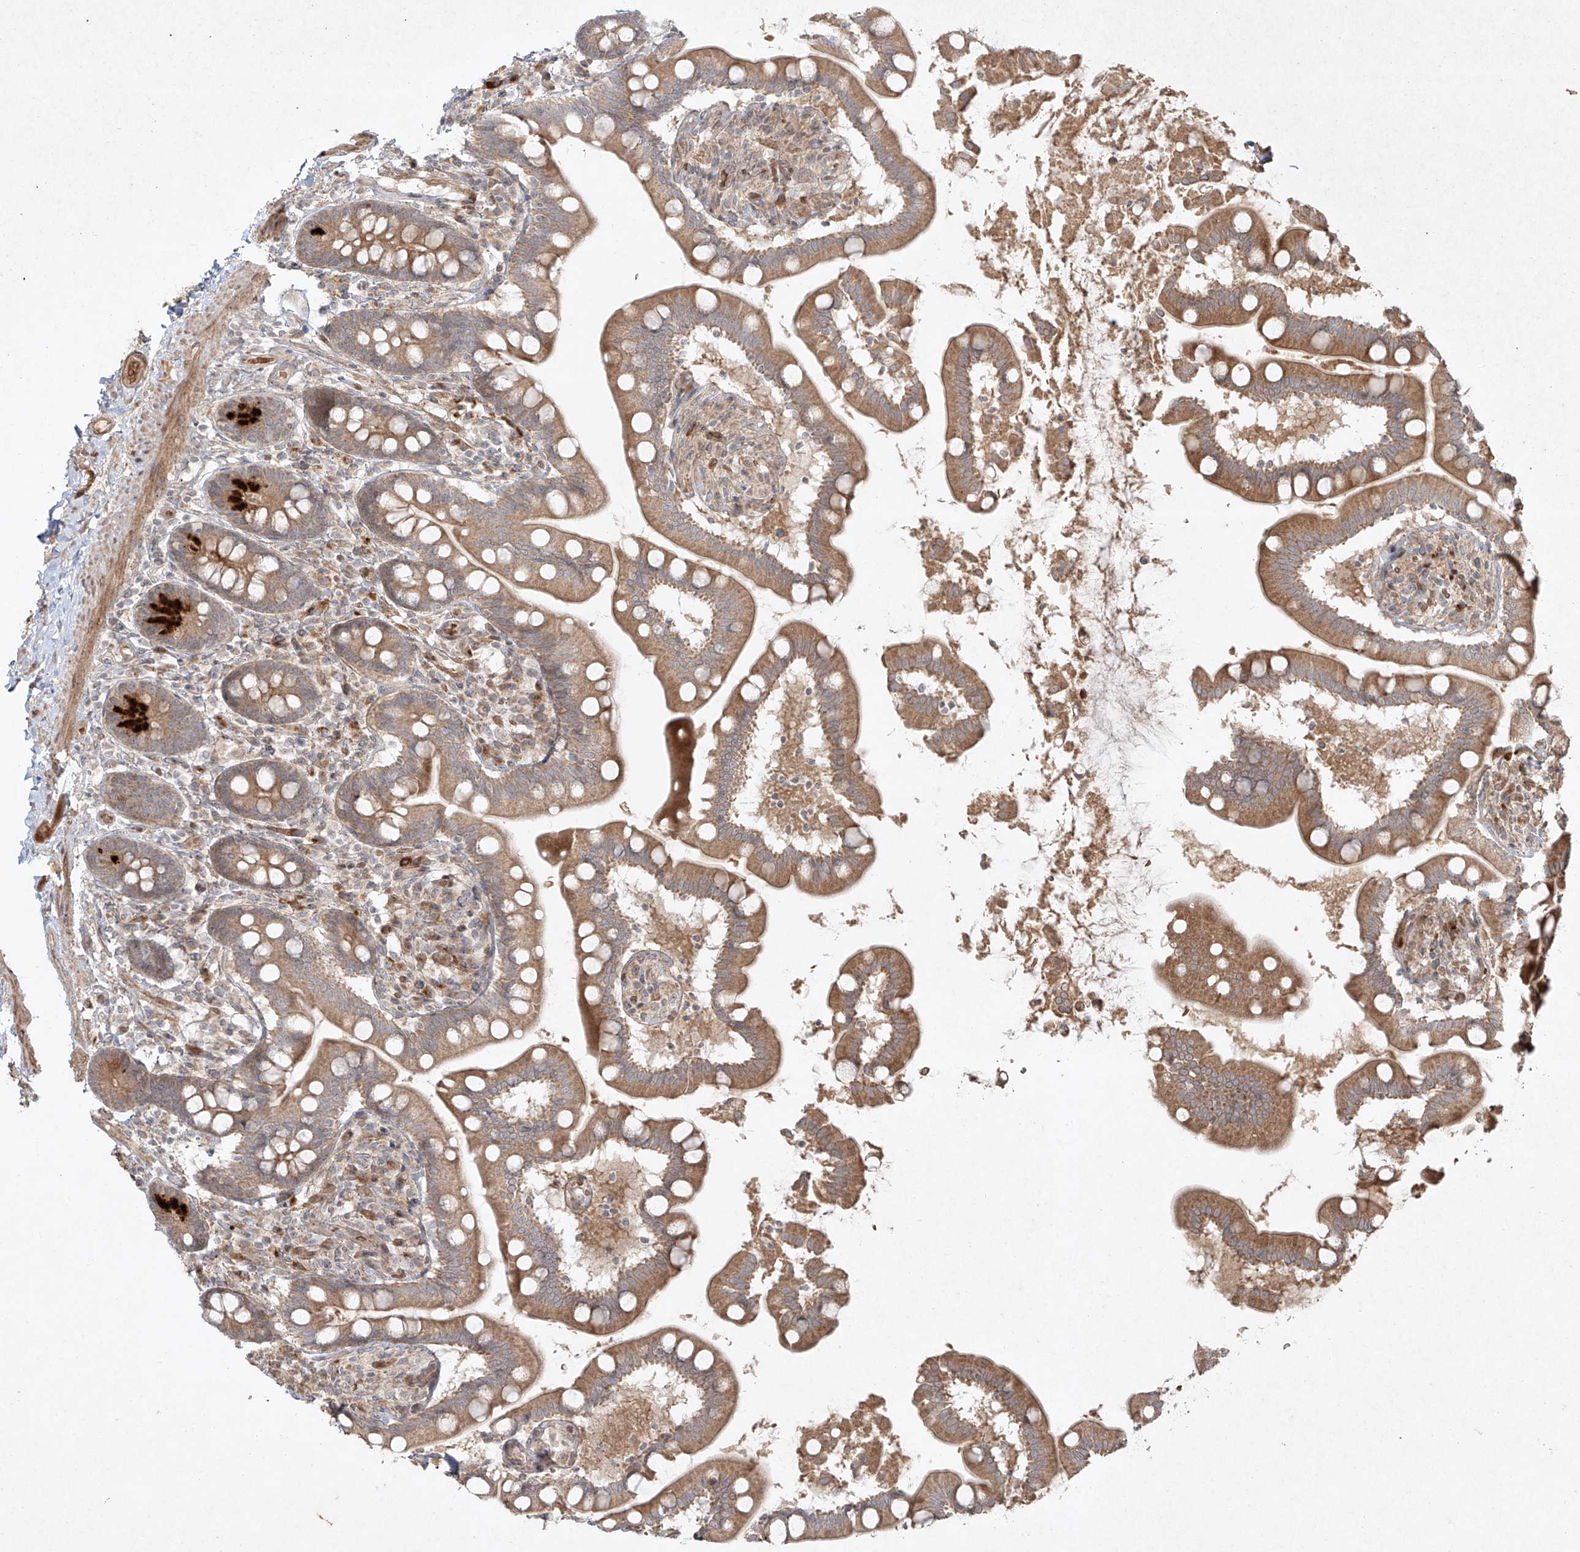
{"staining": {"intensity": "moderate", "quantity": ">75%", "location": "cytoplasmic/membranous"}, "tissue": "small intestine", "cell_type": "Glandular cells", "image_type": "normal", "snomed": [{"axis": "morphology", "description": "Normal tissue, NOS"}, {"axis": "topography", "description": "Small intestine"}], "caption": "A medium amount of moderate cytoplasmic/membranous staining is present in approximately >75% of glandular cells in normal small intestine. (Stains: DAB (3,3'-diaminobenzidine) in brown, nuclei in blue, Microscopy: brightfield microscopy at high magnification).", "gene": "CYYR1", "patient": {"sex": "female", "age": 64}}